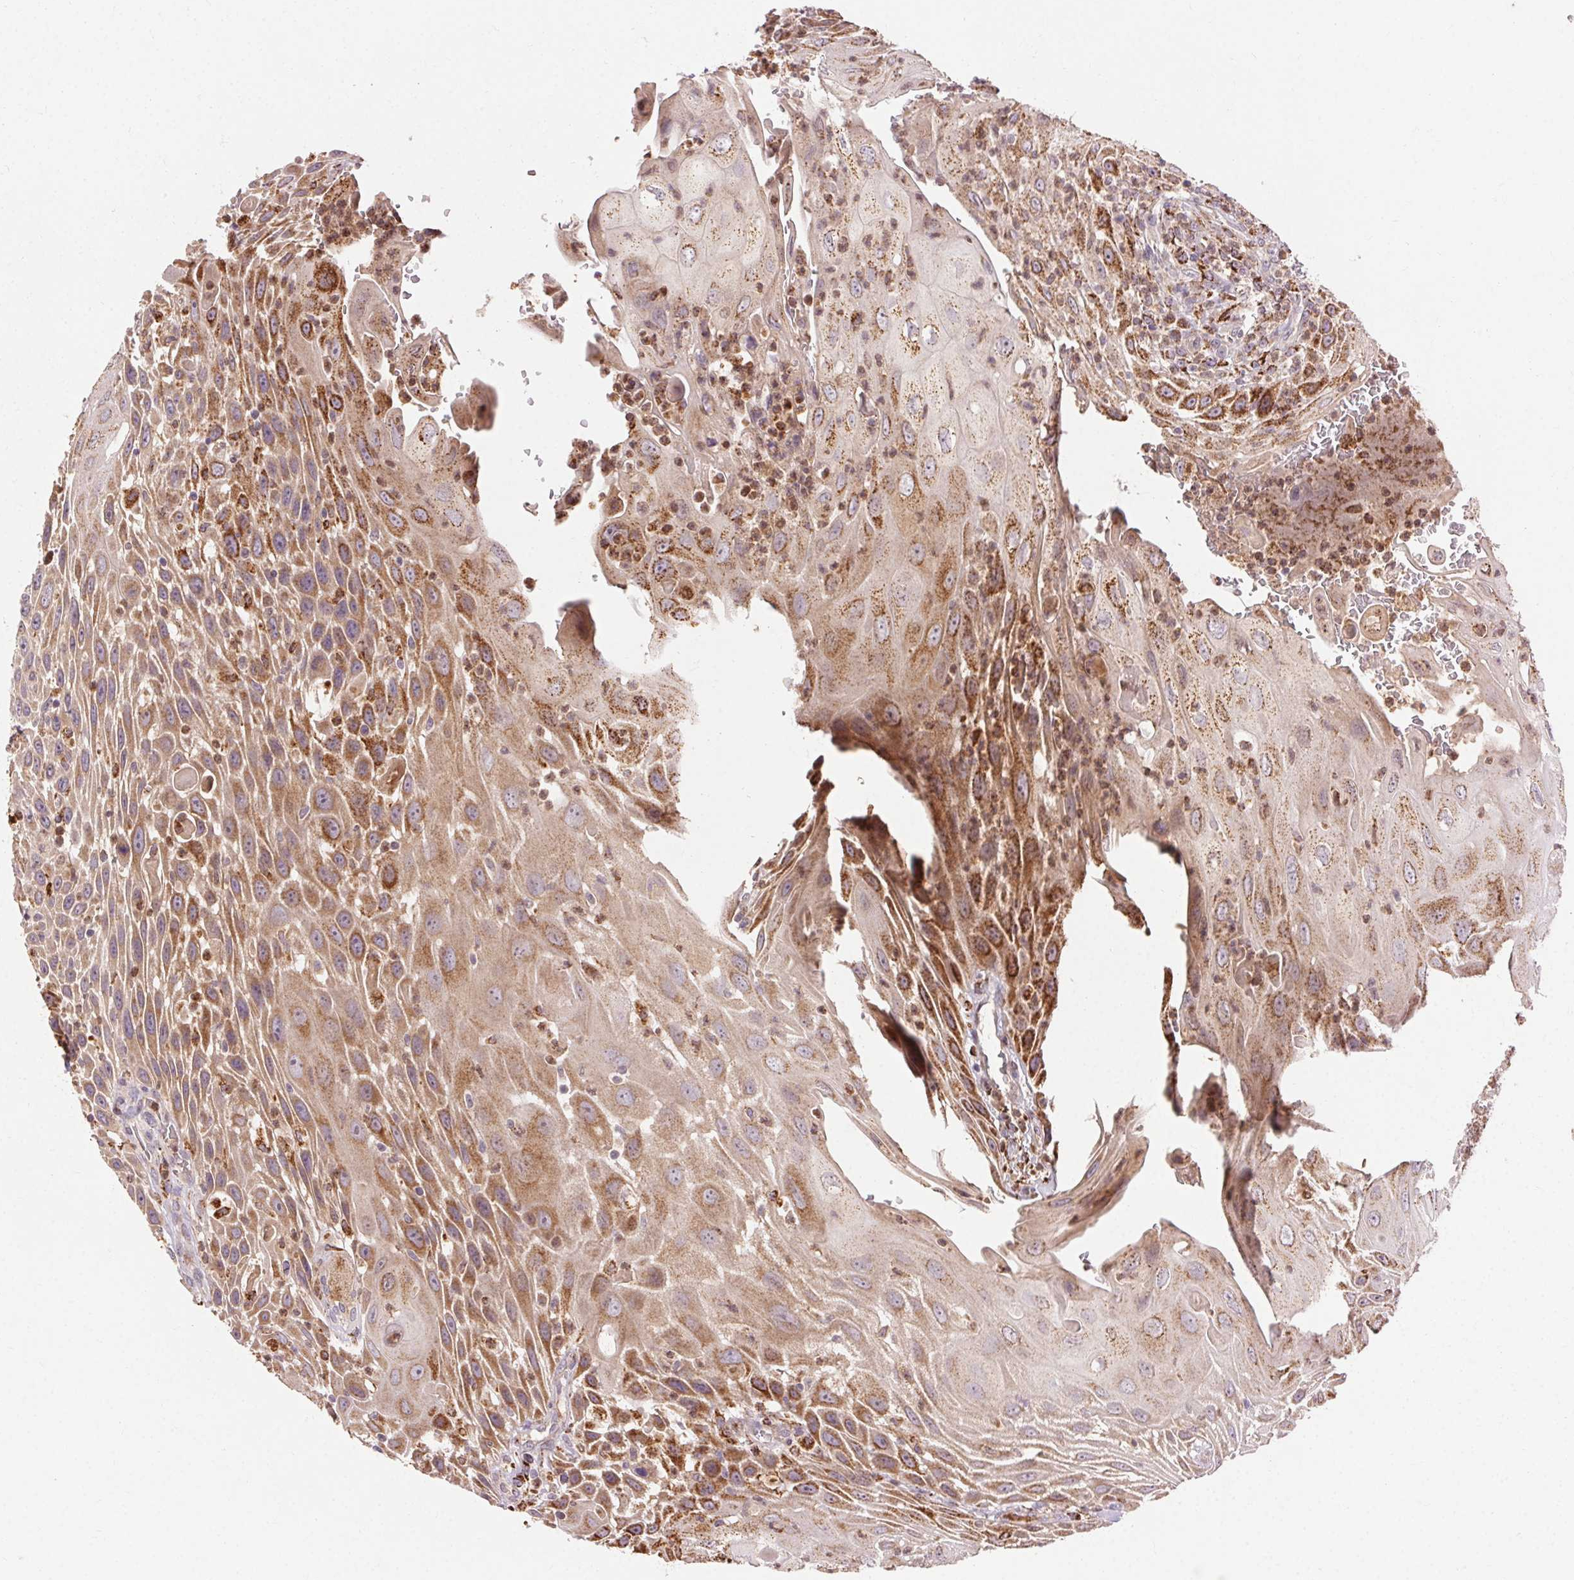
{"staining": {"intensity": "moderate", "quantity": ">75%", "location": "cytoplasmic/membranous"}, "tissue": "head and neck cancer", "cell_type": "Tumor cells", "image_type": "cancer", "snomed": [{"axis": "morphology", "description": "Squamous cell carcinoma, NOS"}, {"axis": "topography", "description": "Head-Neck"}], "caption": "Head and neck cancer stained for a protein (brown) shows moderate cytoplasmic/membranous positive positivity in approximately >75% of tumor cells.", "gene": "REP15", "patient": {"sex": "male", "age": 69}}